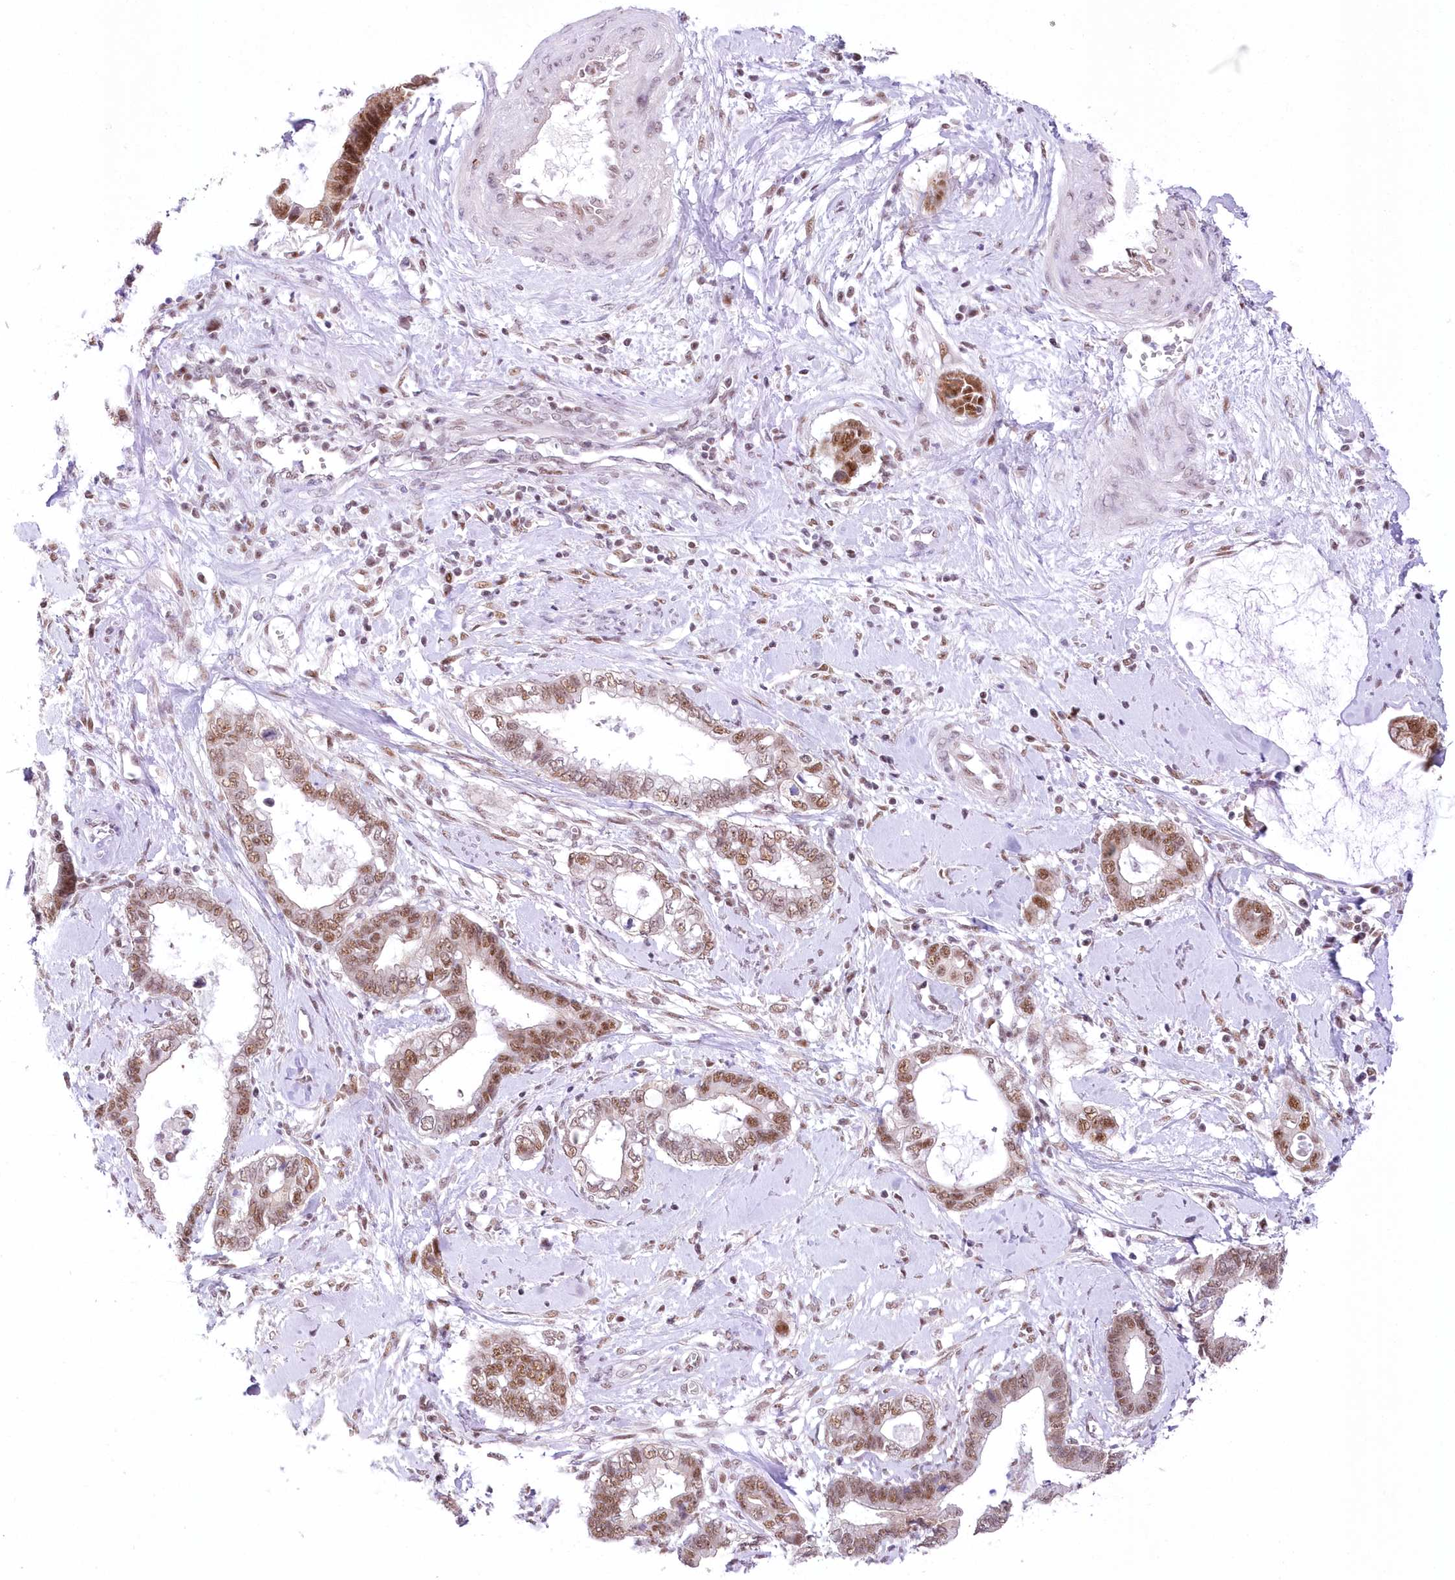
{"staining": {"intensity": "moderate", "quantity": ">75%", "location": "nuclear"}, "tissue": "cervical cancer", "cell_type": "Tumor cells", "image_type": "cancer", "snomed": [{"axis": "morphology", "description": "Adenocarcinoma, NOS"}, {"axis": "topography", "description": "Cervix"}], "caption": "Immunohistochemistry of human cervical cancer exhibits medium levels of moderate nuclear expression in approximately >75% of tumor cells.", "gene": "NSUN2", "patient": {"sex": "female", "age": 44}}